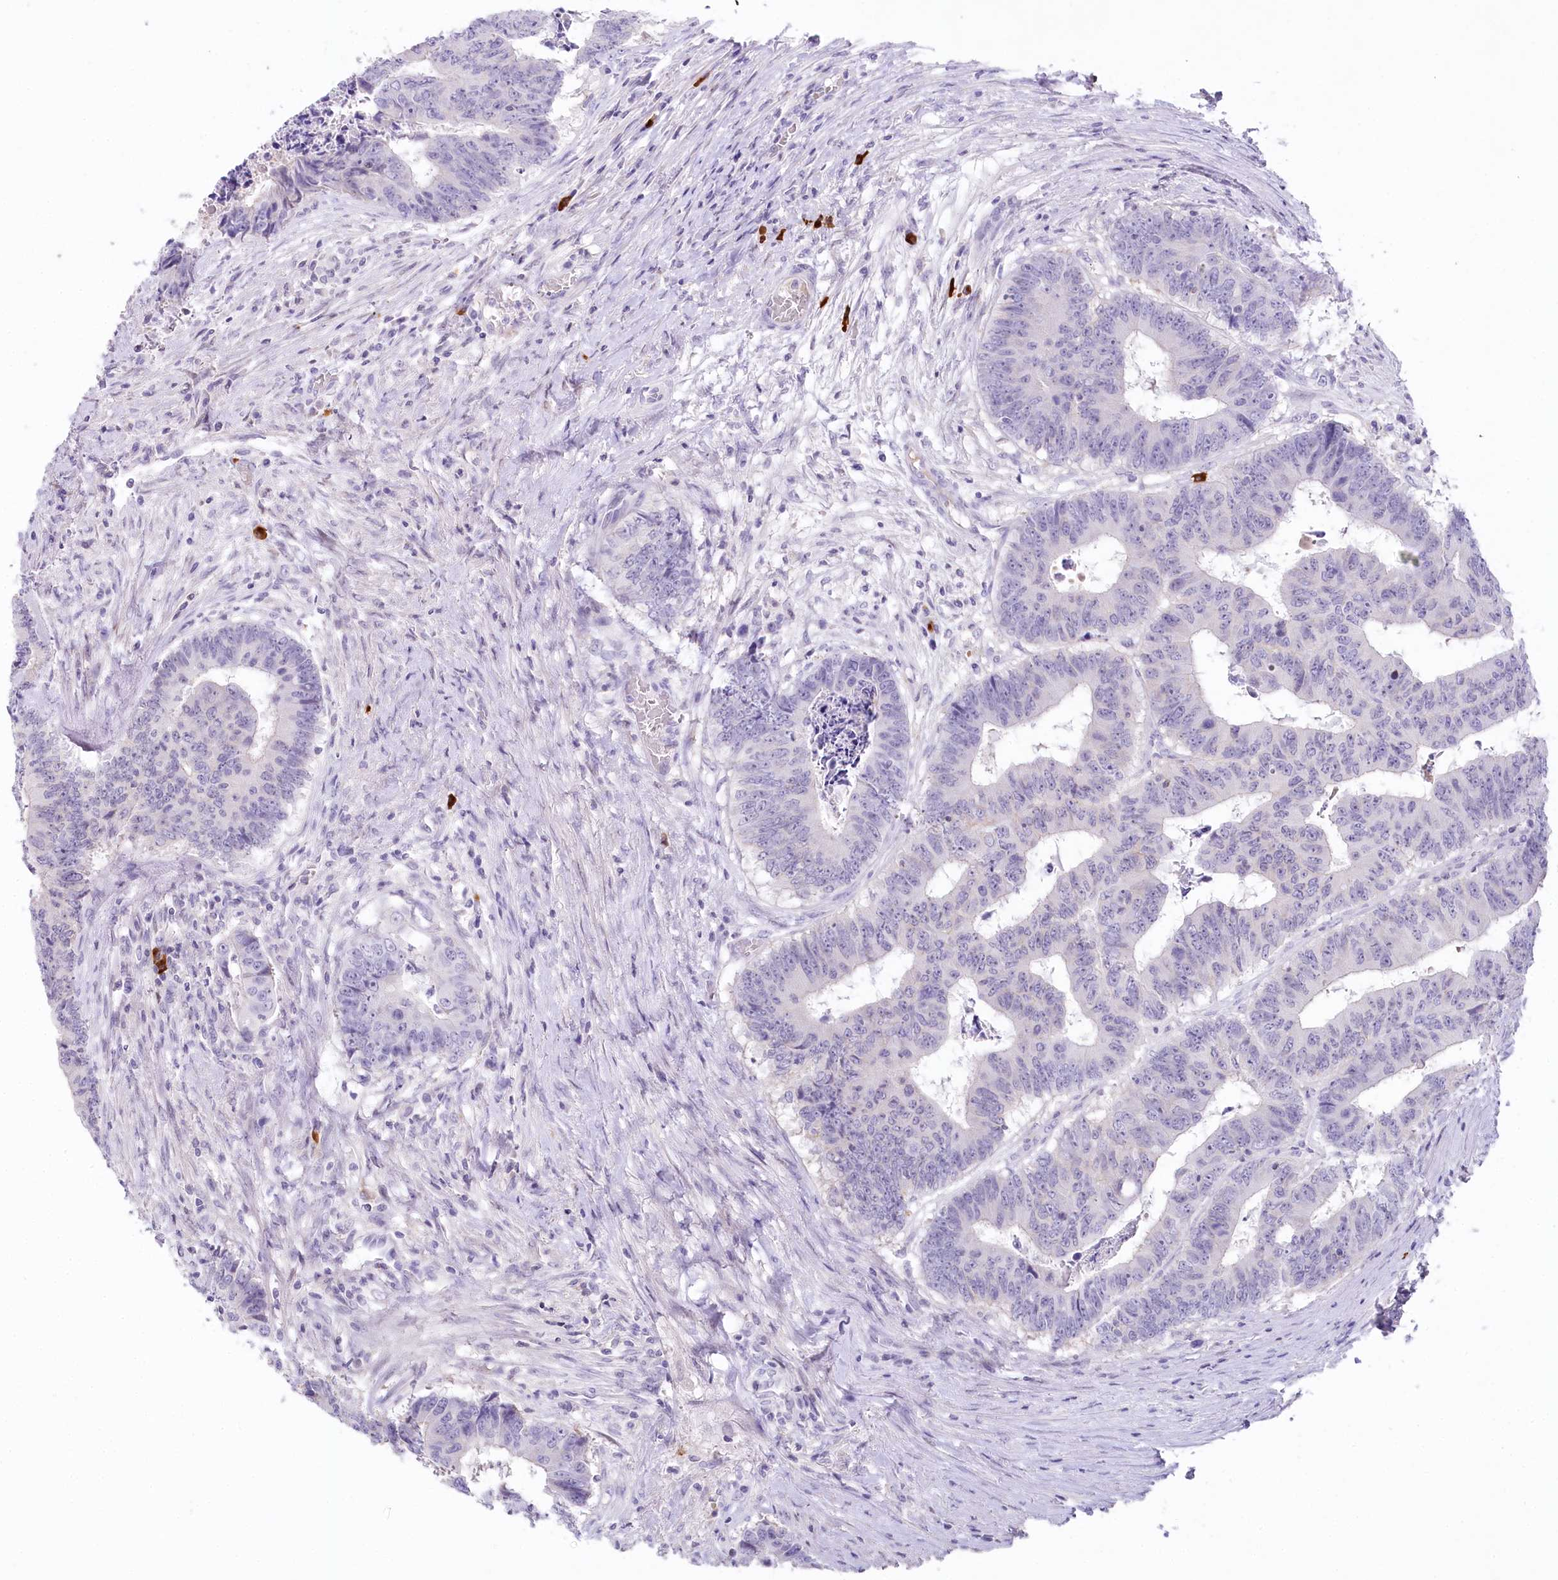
{"staining": {"intensity": "negative", "quantity": "none", "location": "none"}, "tissue": "colorectal cancer", "cell_type": "Tumor cells", "image_type": "cancer", "snomed": [{"axis": "morphology", "description": "Adenocarcinoma, NOS"}, {"axis": "topography", "description": "Rectum"}], "caption": "A micrograph of human colorectal cancer (adenocarcinoma) is negative for staining in tumor cells.", "gene": "MYOZ1", "patient": {"sex": "male", "age": 84}}